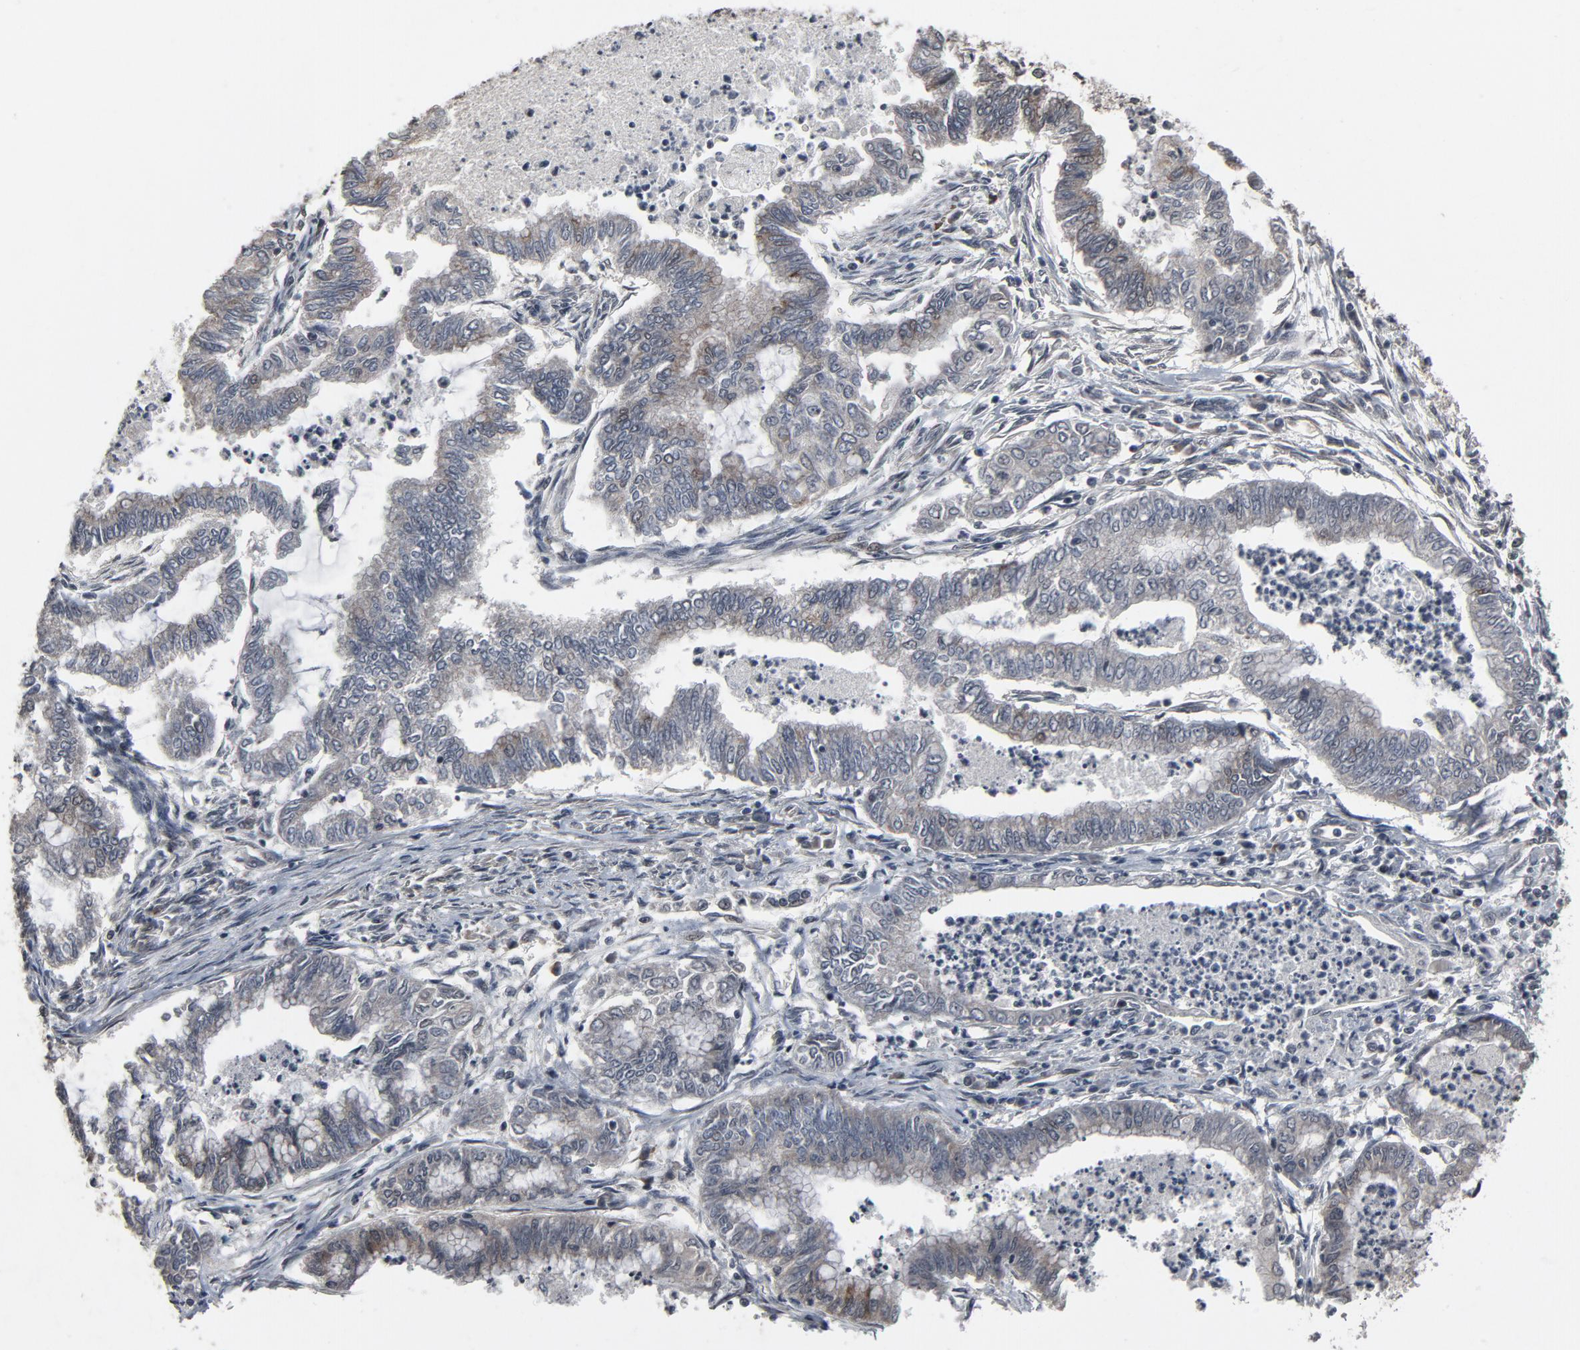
{"staining": {"intensity": "weak", "quantity": "<25%", "location": "cytoplasmic/membranous"}, "tissue": "endometrial cancer", "cell_type": "Tumor cells", "image_type": "cancer", "snomed": [{"axis": "morphology", "description": "Adenocarcinoma, NOS"}, {"axis": "topography", "description": "Endometrium"}], "caption": "Human adenocarcinoma (endometrial) stained for a protein using IHC exhibits no staining in tumor cells.", "gene": "POM121", "patient": {"sex": "female", "age": 79}}